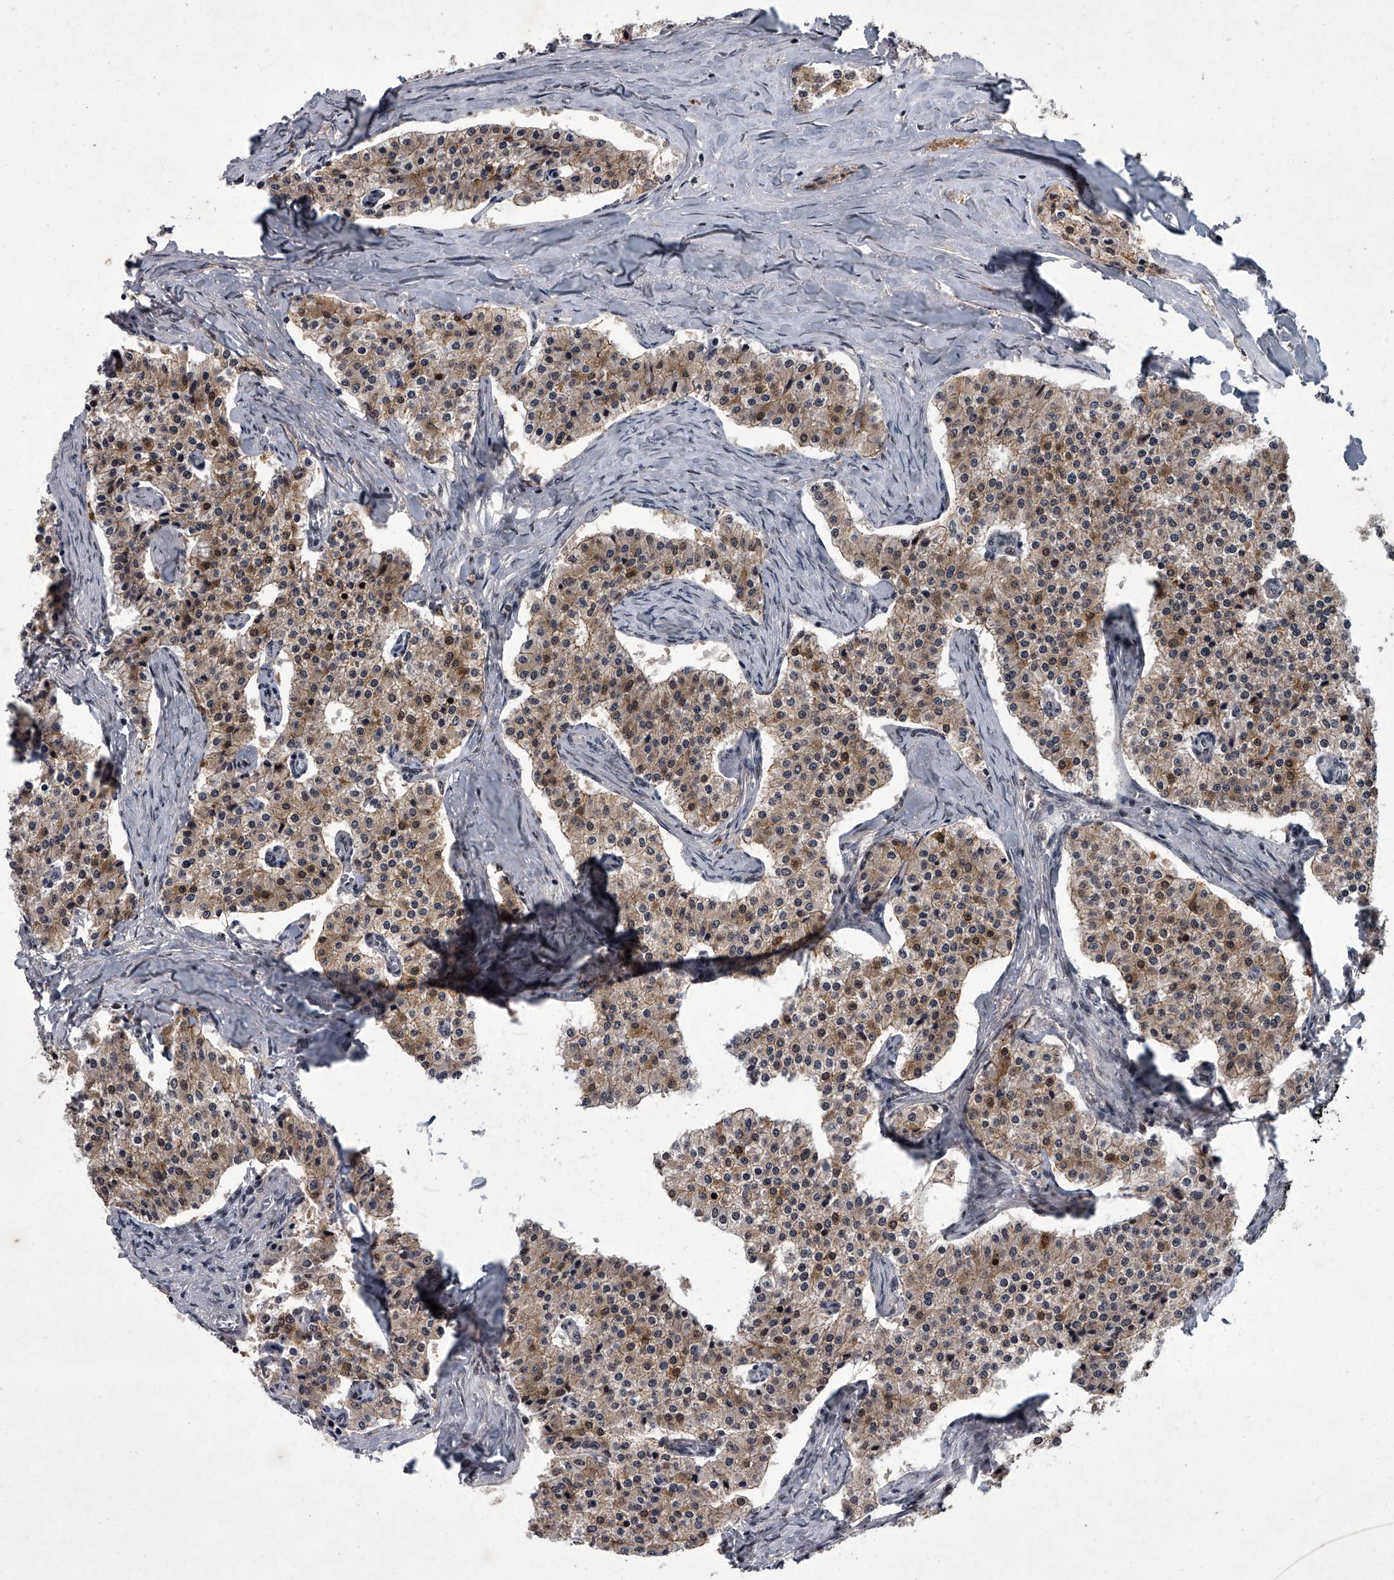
{"staining": {"intensity": "moderate", "quantity": ">75%", "location": "cytoplasmic/membranous,nuclear"}, "tissue": "carcinoid", "cell_type": "Tumor cells", "image_type": "cancer", "snomed": [{"axis": "morphology", "description": "Carcinoid, malignant, NOS"}, {"axis": "topography", "description": "Colon"}], "caption": "Human carcinoid (malignant) stained with a protein marker demonstrates moderate staining in tumor cells.", "gene": "ZNF518B", "patient": {"sex": "female", "age": 52}}